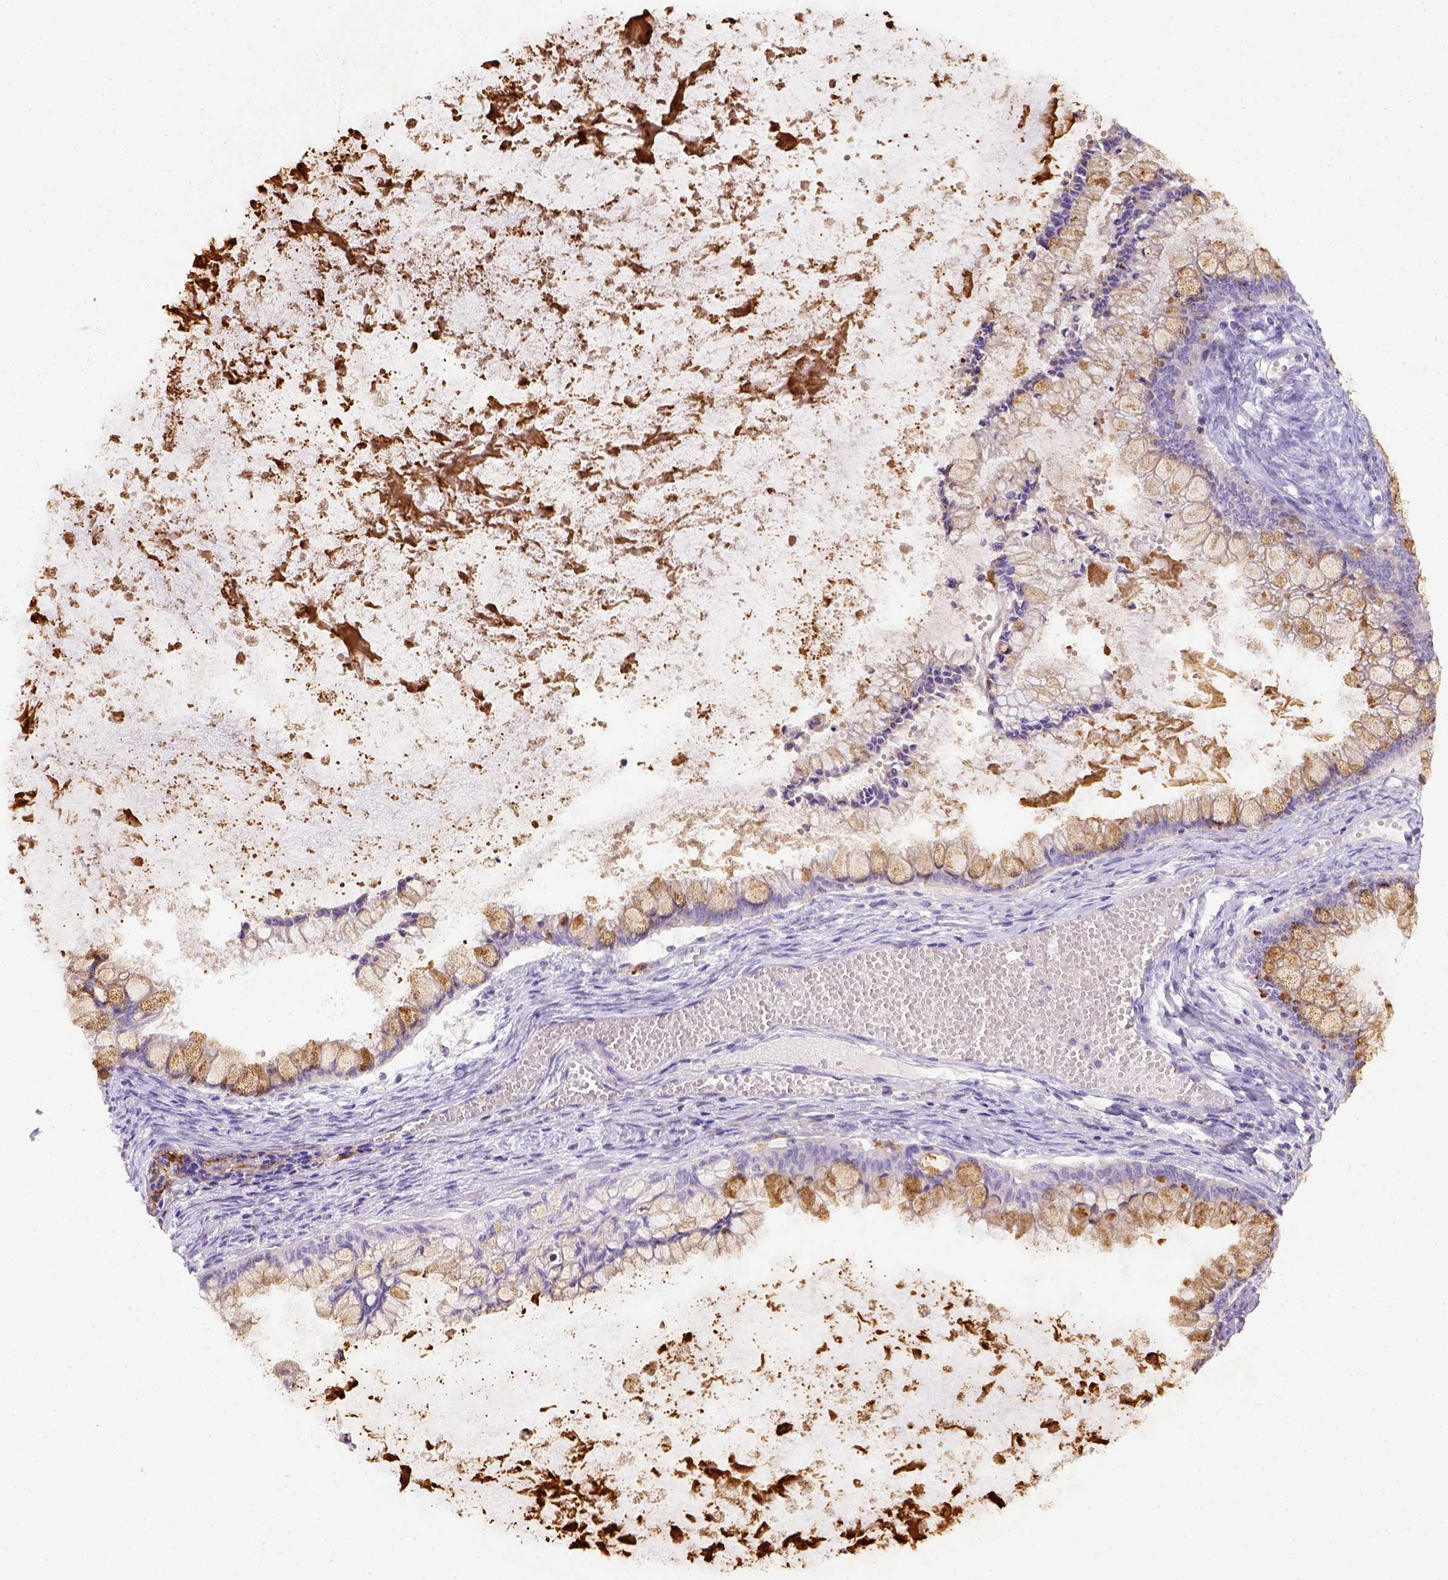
{"staining": {"intensity": "moderate", "quantity": "25%-75%", "location": "cytoplasmic/membranous"}, "tissue": "ovarian cancer", "cell_type": "Tumor cells", "image_type": "cancer", "snomed": [{"axis": "morphology", "description": "Cystadenocarcinoma, mucinous, NOS"}, {"axis": "topography", "description": "Ovary"}], "caption": "Human ovarian cancer stained with a brown dye exhibits moderate cytoplasmic/membranous positive expression in approximately 25%-75% of tumor cells.", "gene": "CD40", "patient": {"sex": "female", "age": 67}}